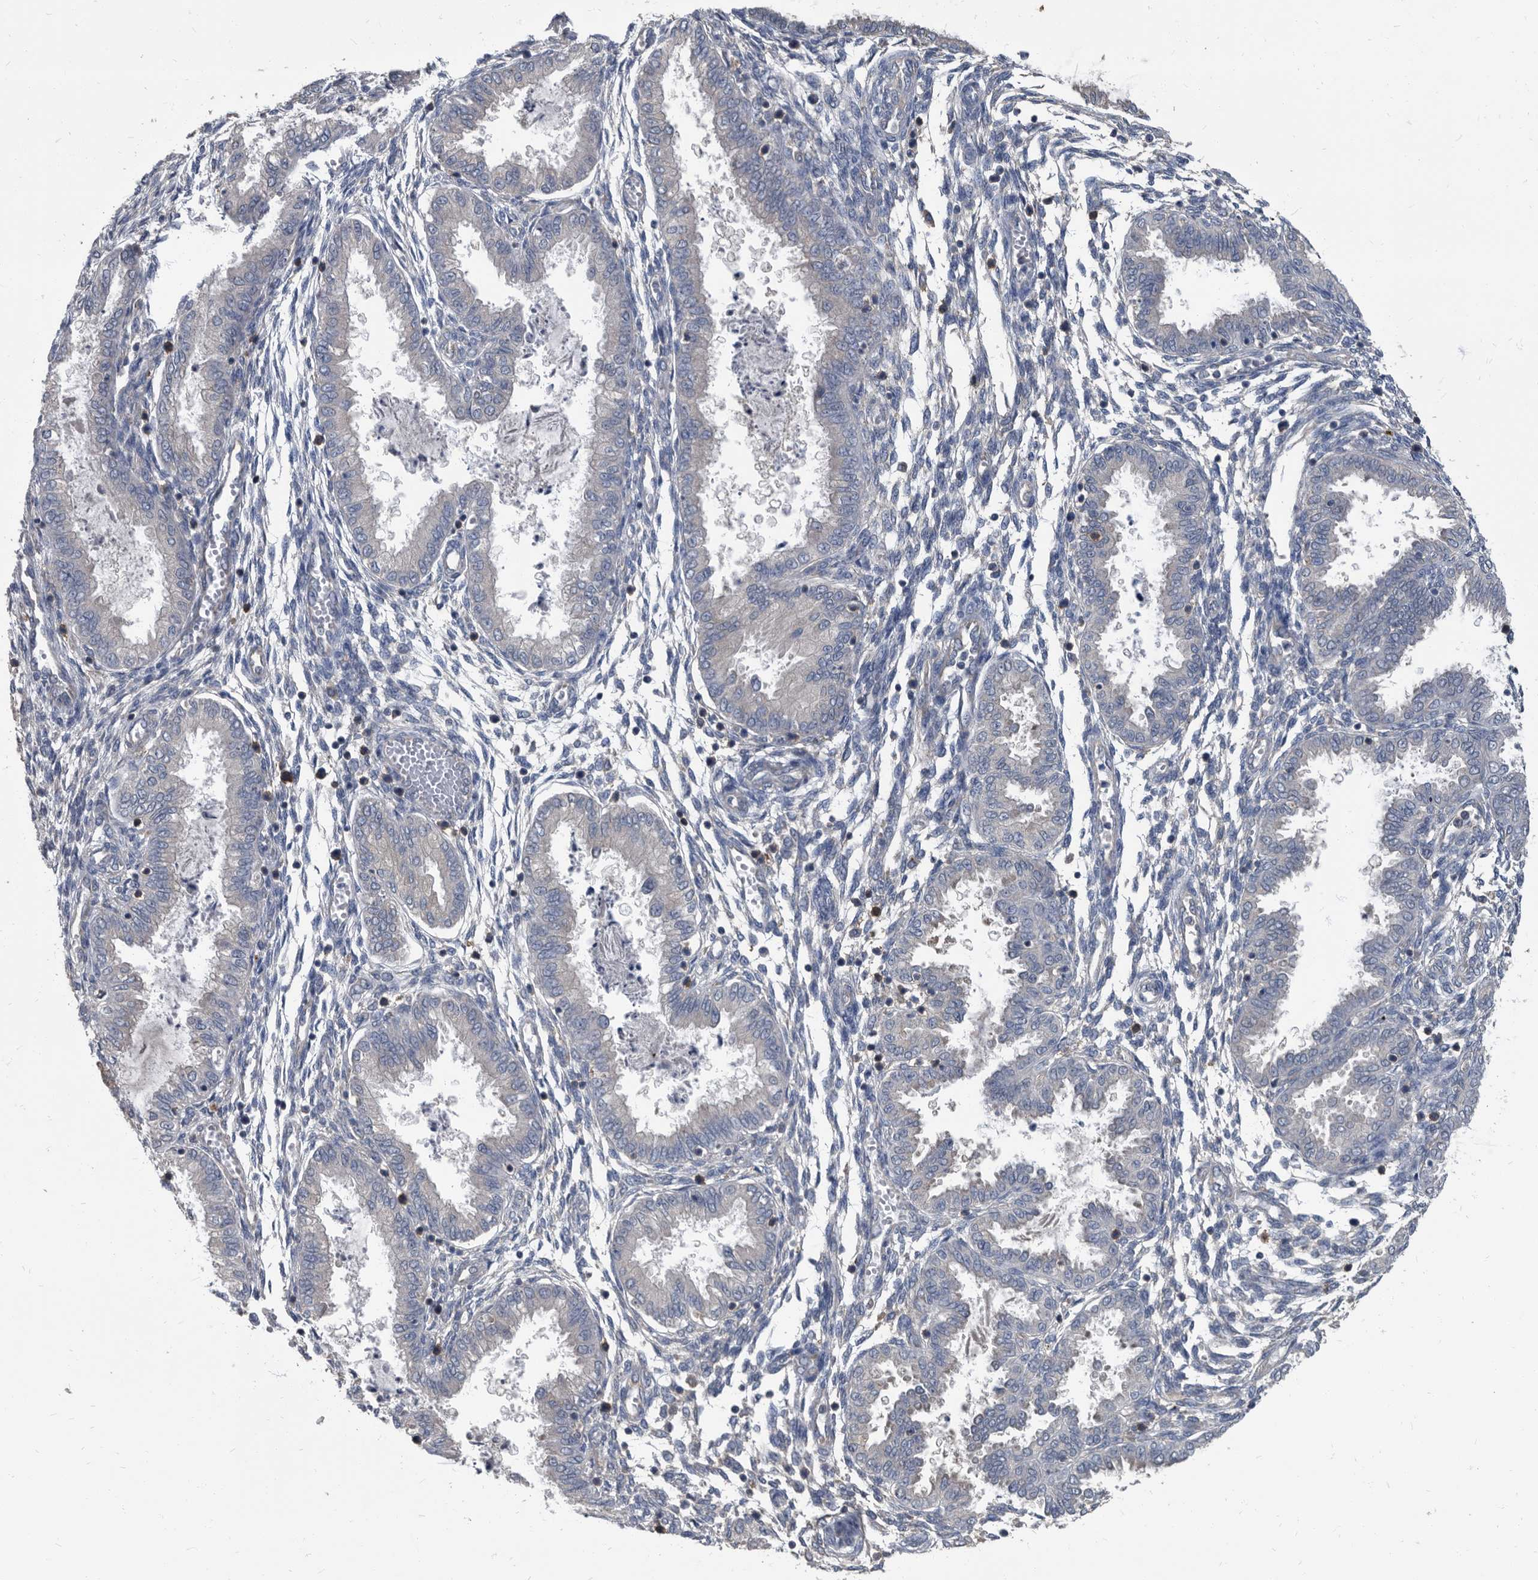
{"staining": {"intensity": "negative", "quantity": "none", "location": "none"}, "tissue": "endometrium", "cell_type": "Cells in endometrial stroma", "image_type": "normal", "snomed": [{"axis": "morphology", "description": "Normal tissue, NOS"}, {"axis": "topography", "description": "Endometrium"}], "caption": "IHC of benign human endometrium reveals no staining in cells in endometrial stroma.", "gene": "CDV3", "patient": {"sex": "female", "age": 33}}